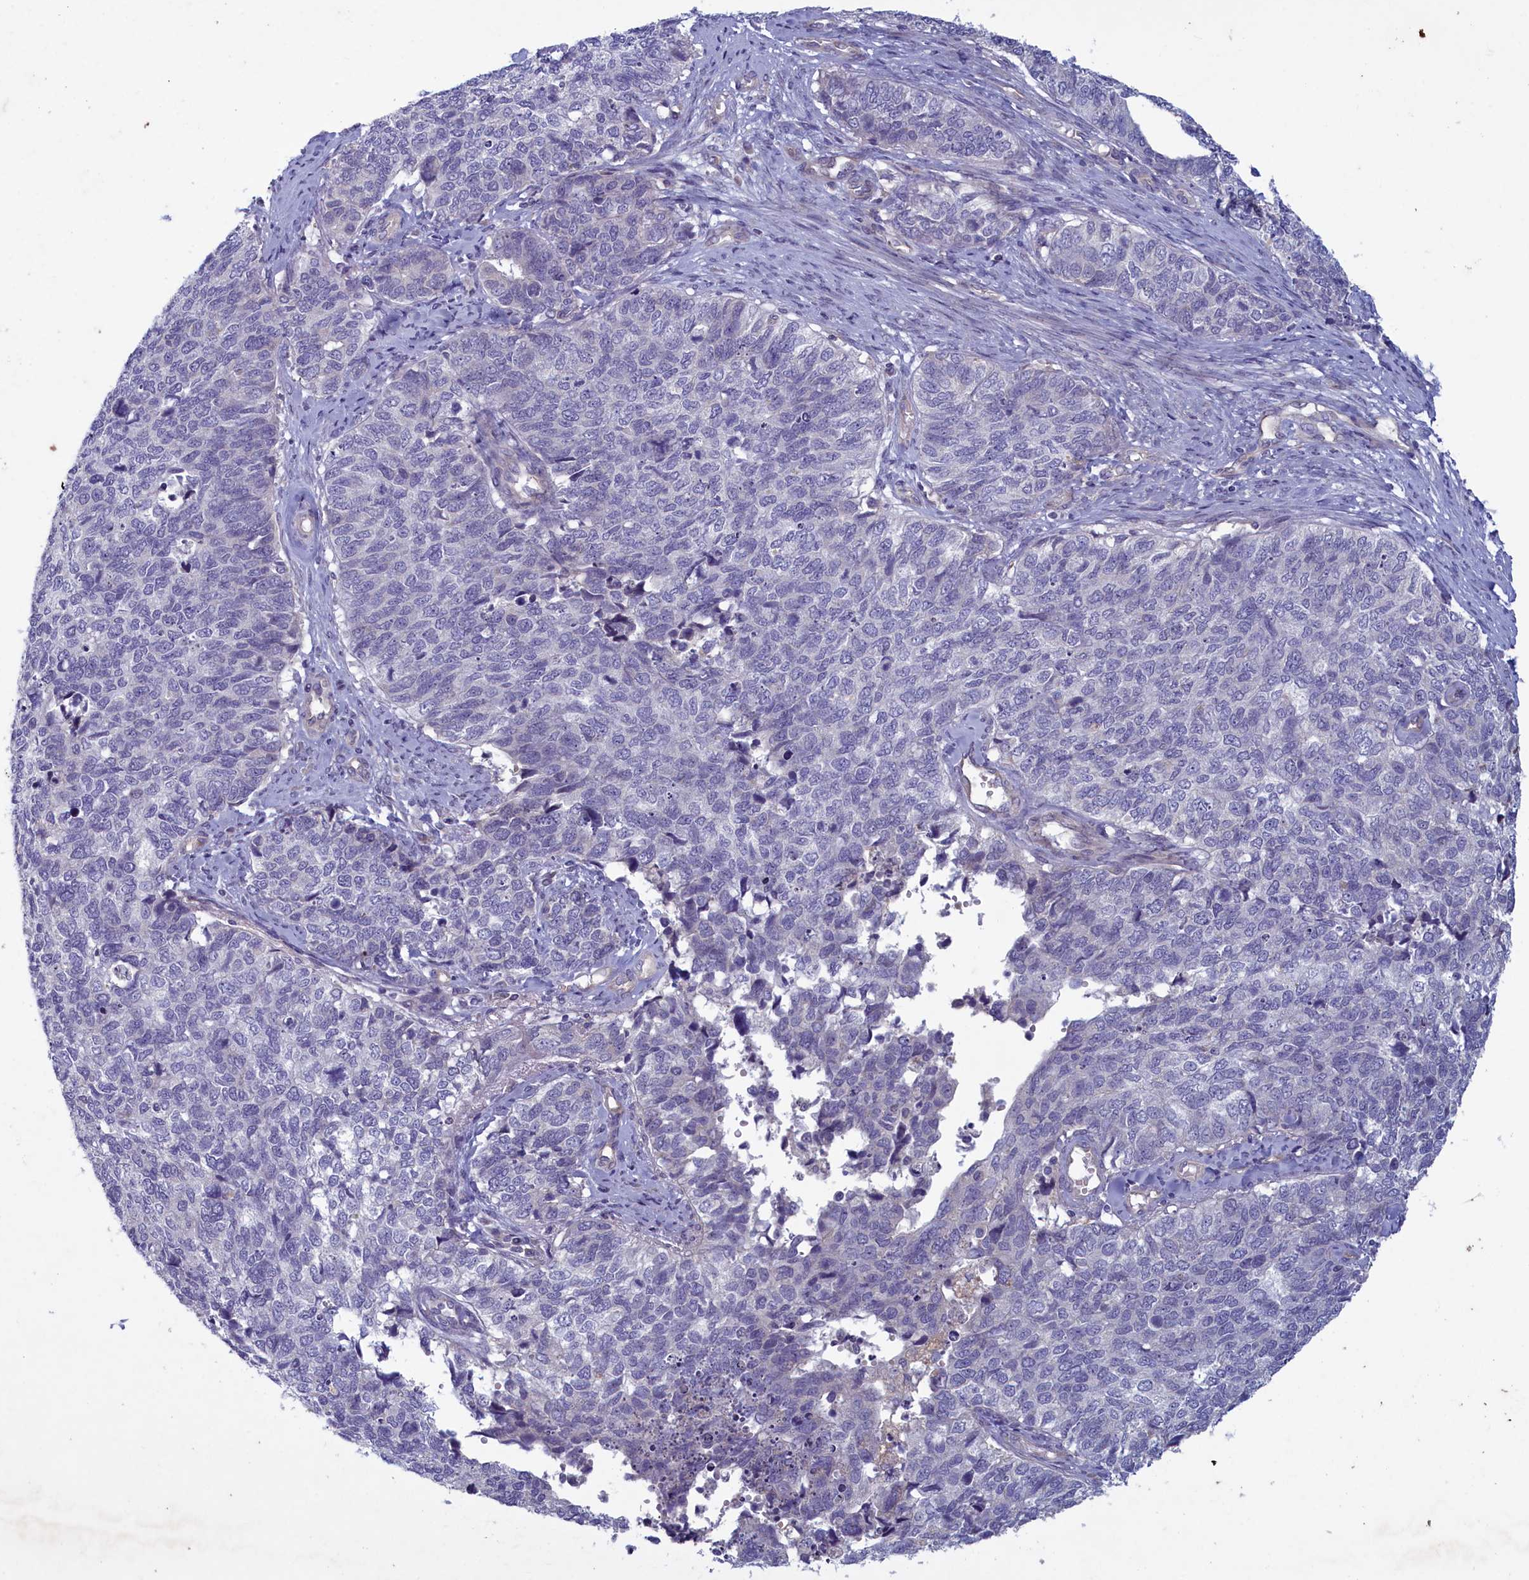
{"staining": {"intensity": "negative", "quantity": "none", "location": "none"}, "tissue": "cervical cancer", "cell_type": "Tumor cells", "image_type": "cancer", "snomed": [{"axis": "morphology", "description": "Squamous cell carcinoma, NOS"}, {"axis": "topography", "description": "Cervix"}], "caption": "Tumor cells show no significant staining in cervical cancer. The staining is performed using DAB brown chromogen with nuclei counter-stained in using hematoxylin.", "gene": "PLEKHG6", "patient": {"sex": "female", "age": 63}}